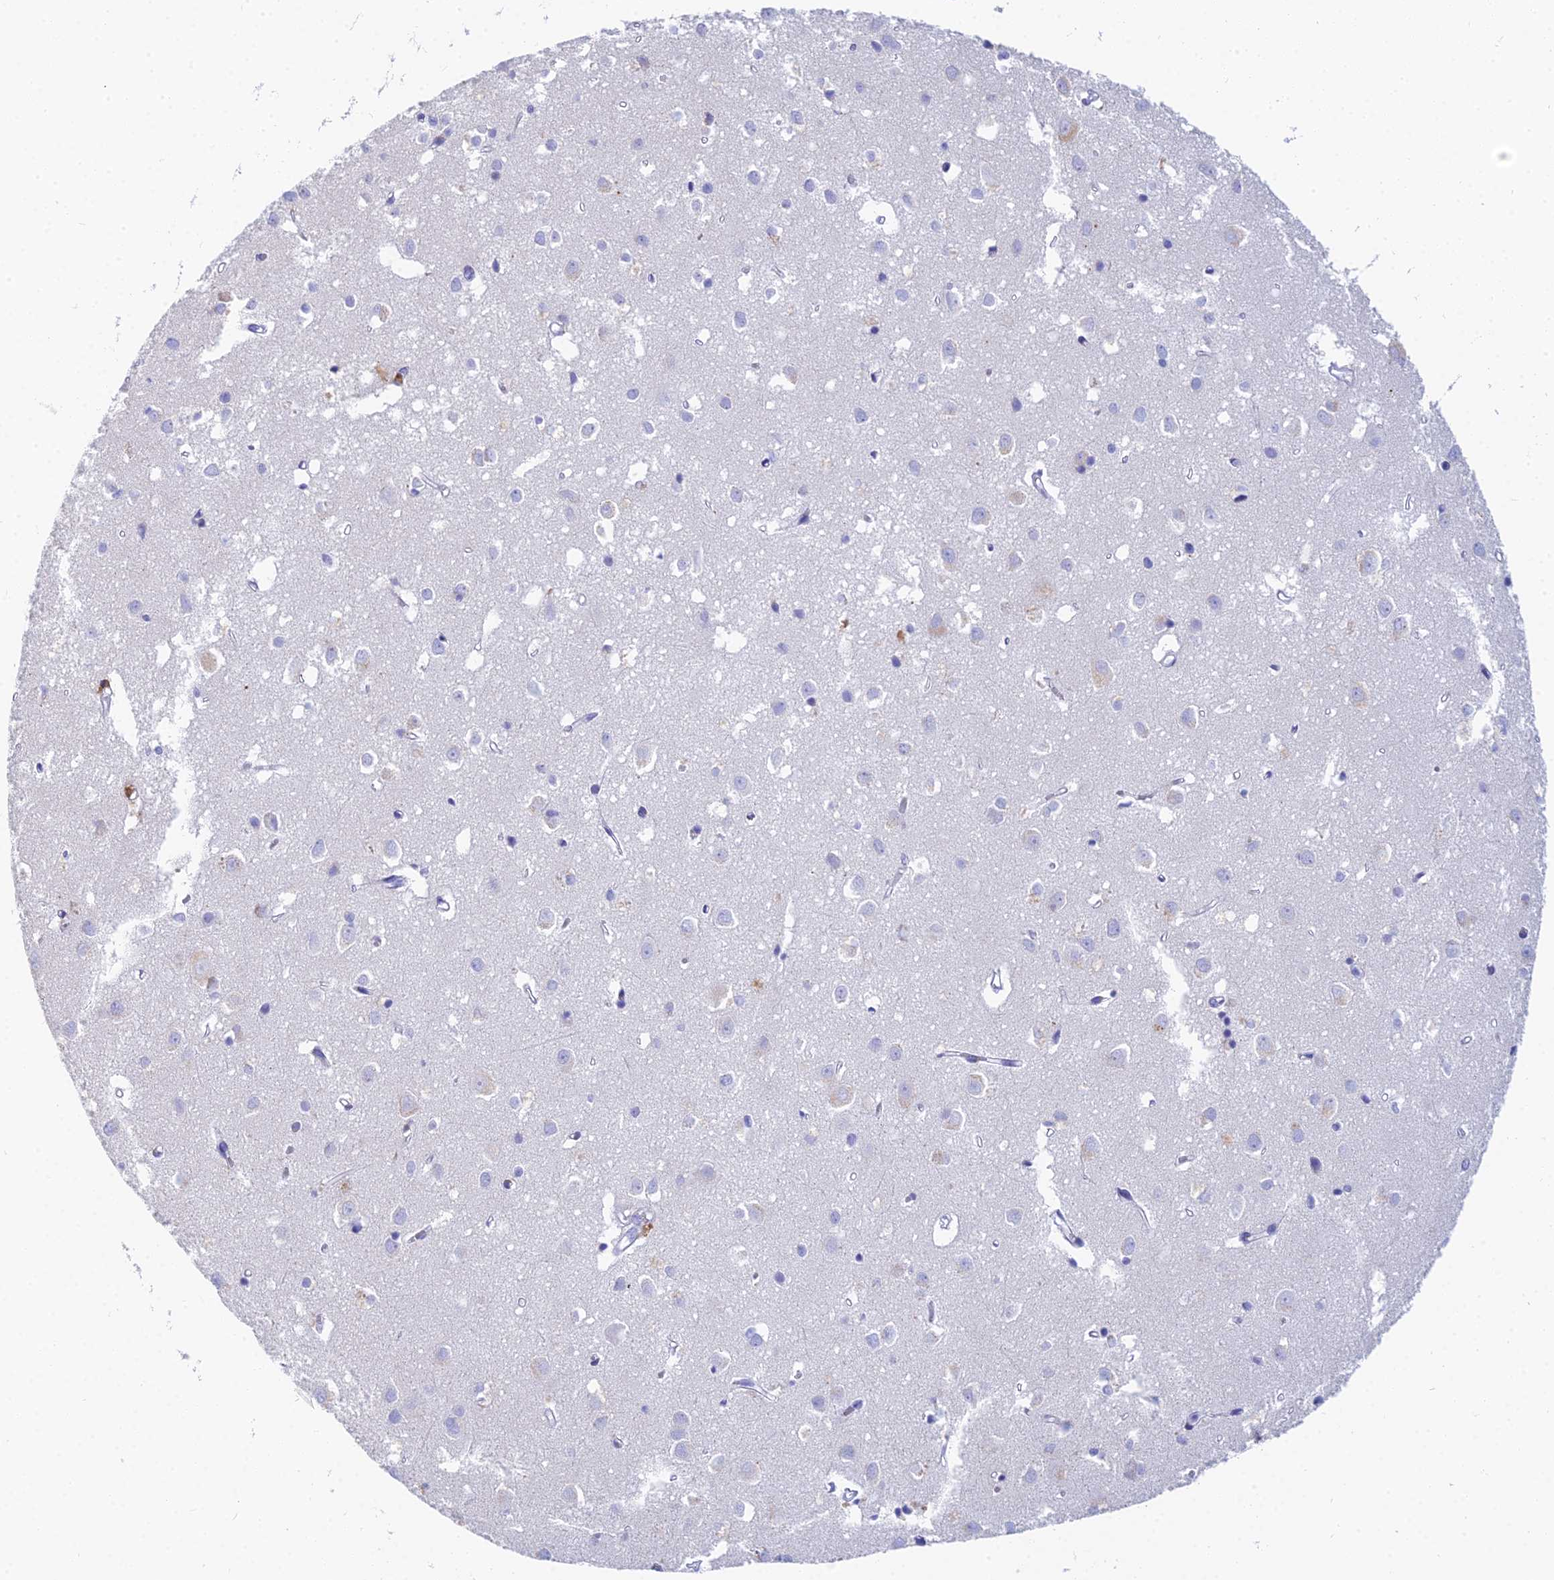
{"staining": {"intensity": "negative", "quantity": "none", "location": "none"}, "tissue": "cerebral cortex", "cell_type": "Endothelial cells", "image_type": "normal", "snomed": [{"axis": "morphology", "description": "Normal tissue, NOS"}, {"axis": "topography", "description": "Cerebral cortex"}], "caption": "A high-resolution photomicrograph shows immunohistochemistry staining of unremarkable cerebral cortex, which shows no significant staining in endothelial cells.", "gene": "MCM2", "patient": {"sex": "female", "age": 64}}